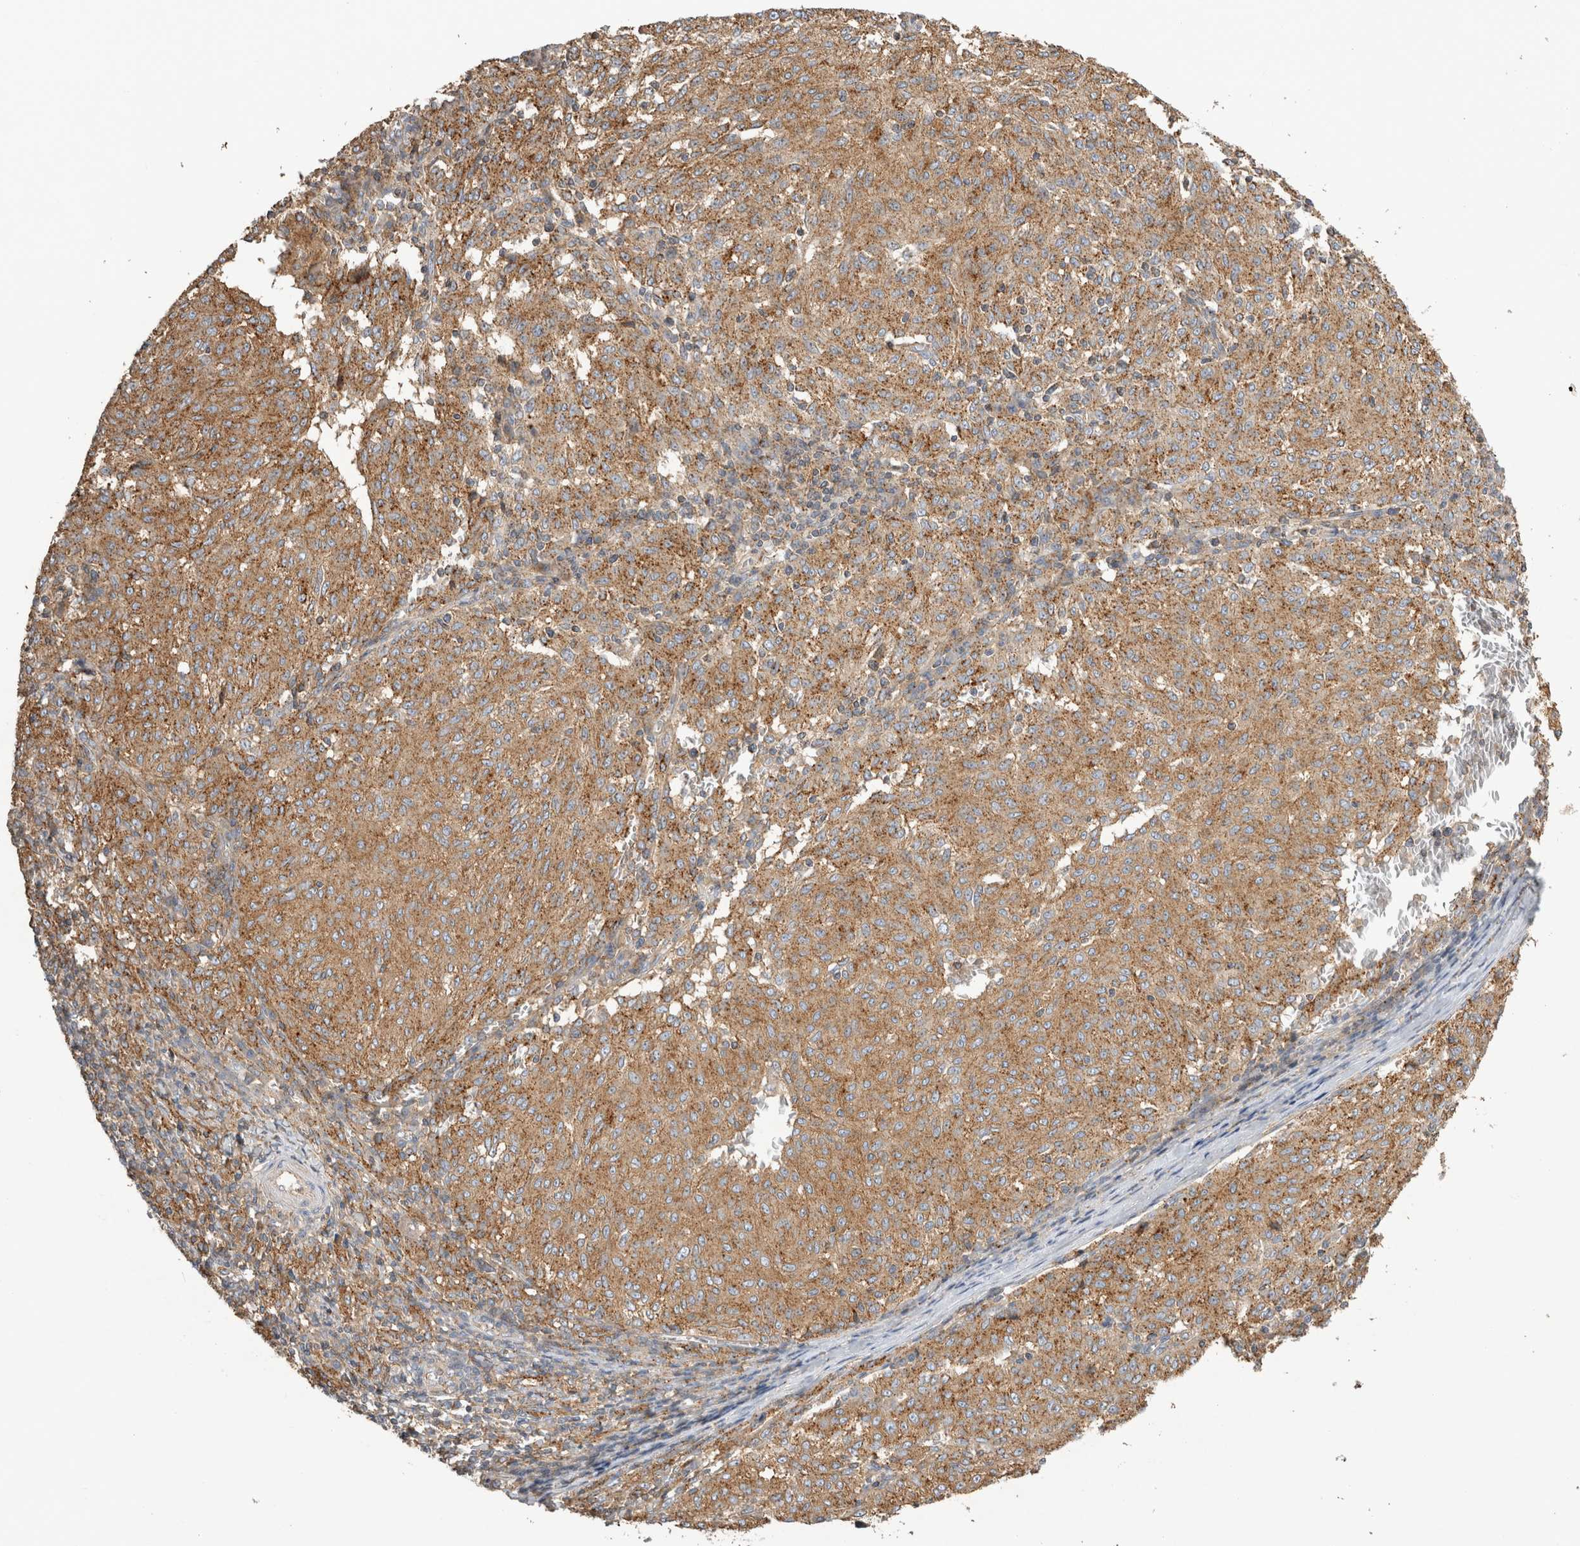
{"staining": {"intensity": "moderate", "quantity": ">75%", "location": "cytoplasmic/membranous"}, "tissue": "melanoma", "cell_type": "Tumor cells", "image_type": "cancer", "snomed": [{"axis": "morphology", "description": "Malignant melanoma, NOS"}, {"axis": "topography", "description": "Skin"}], "caption": "Immunohistochemistry (DAB) staining of malignant melanoma exhibits moderate cytoplasmic/membranous protein staining in approximately >75% of tumor cells. (IHC, brightfield microscopy, high magnification).", "gene": "CHMP6", "patient": {"sex": "female", "age": 72}}